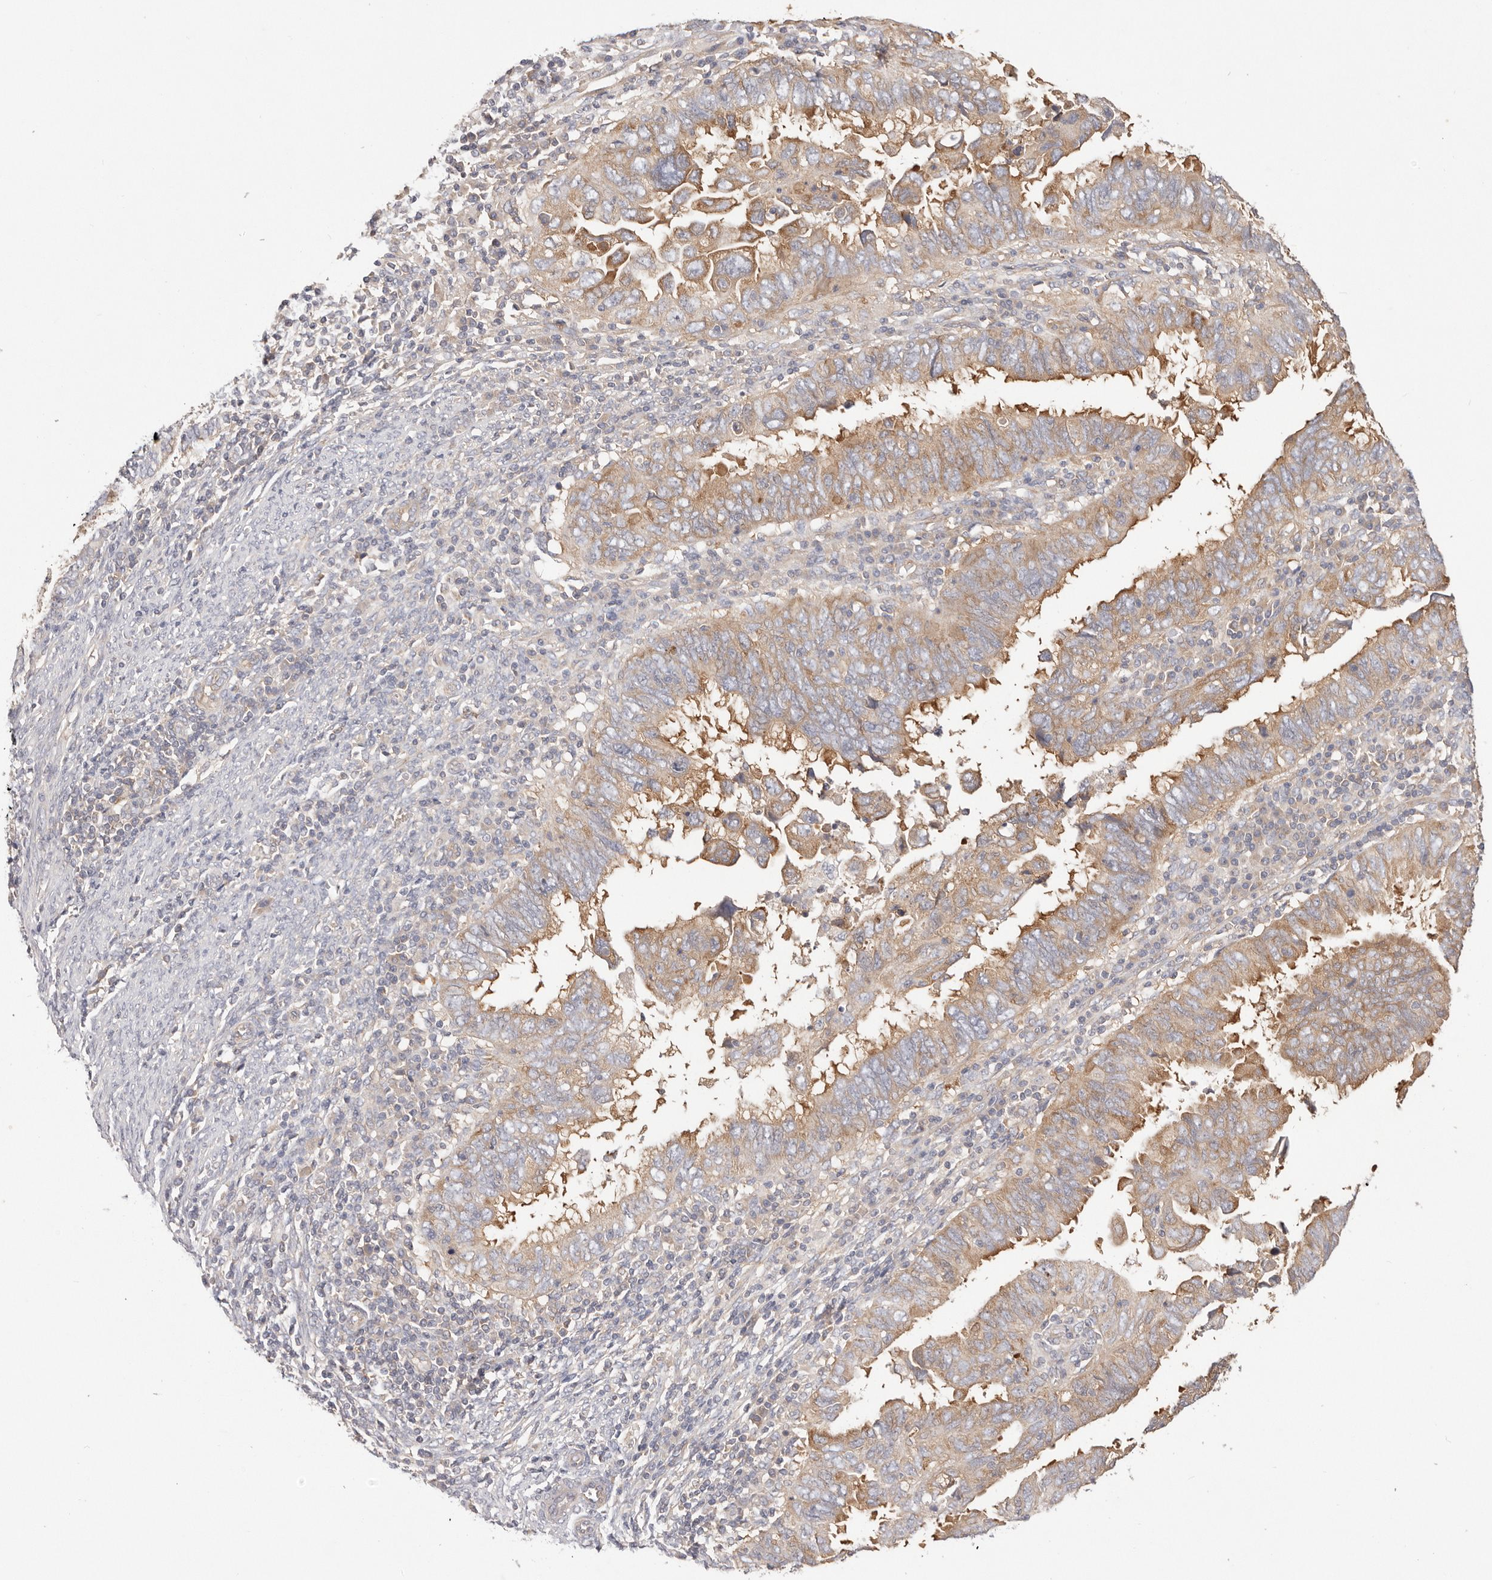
{"staining": {"intensity": "moderate", "quantity": ">75%", "location": "cytoplasmic/membranous"}, "tissue": "endometrial cancer", "cell_type": "Tumor cells", "image_type": "cancer", "snomed": [{"axis": "morphology", "description": "Adenocarcinoma, NOS"}, {"axis": "topography", "description": "Uterus"}], "caption": "Adenocarcinoma (endometrial) was stained to show a protein in brown. There is medium levels of moderate cytoplasmic/membranous positivity in about >75% of tumor cells. The staining was performed using DAB, with brown indicating positive protein expression. Nuclei are stained blue with hematoxylin.", "gene": "KCMF1", "patient": {"sex": "female", "age": 77}}